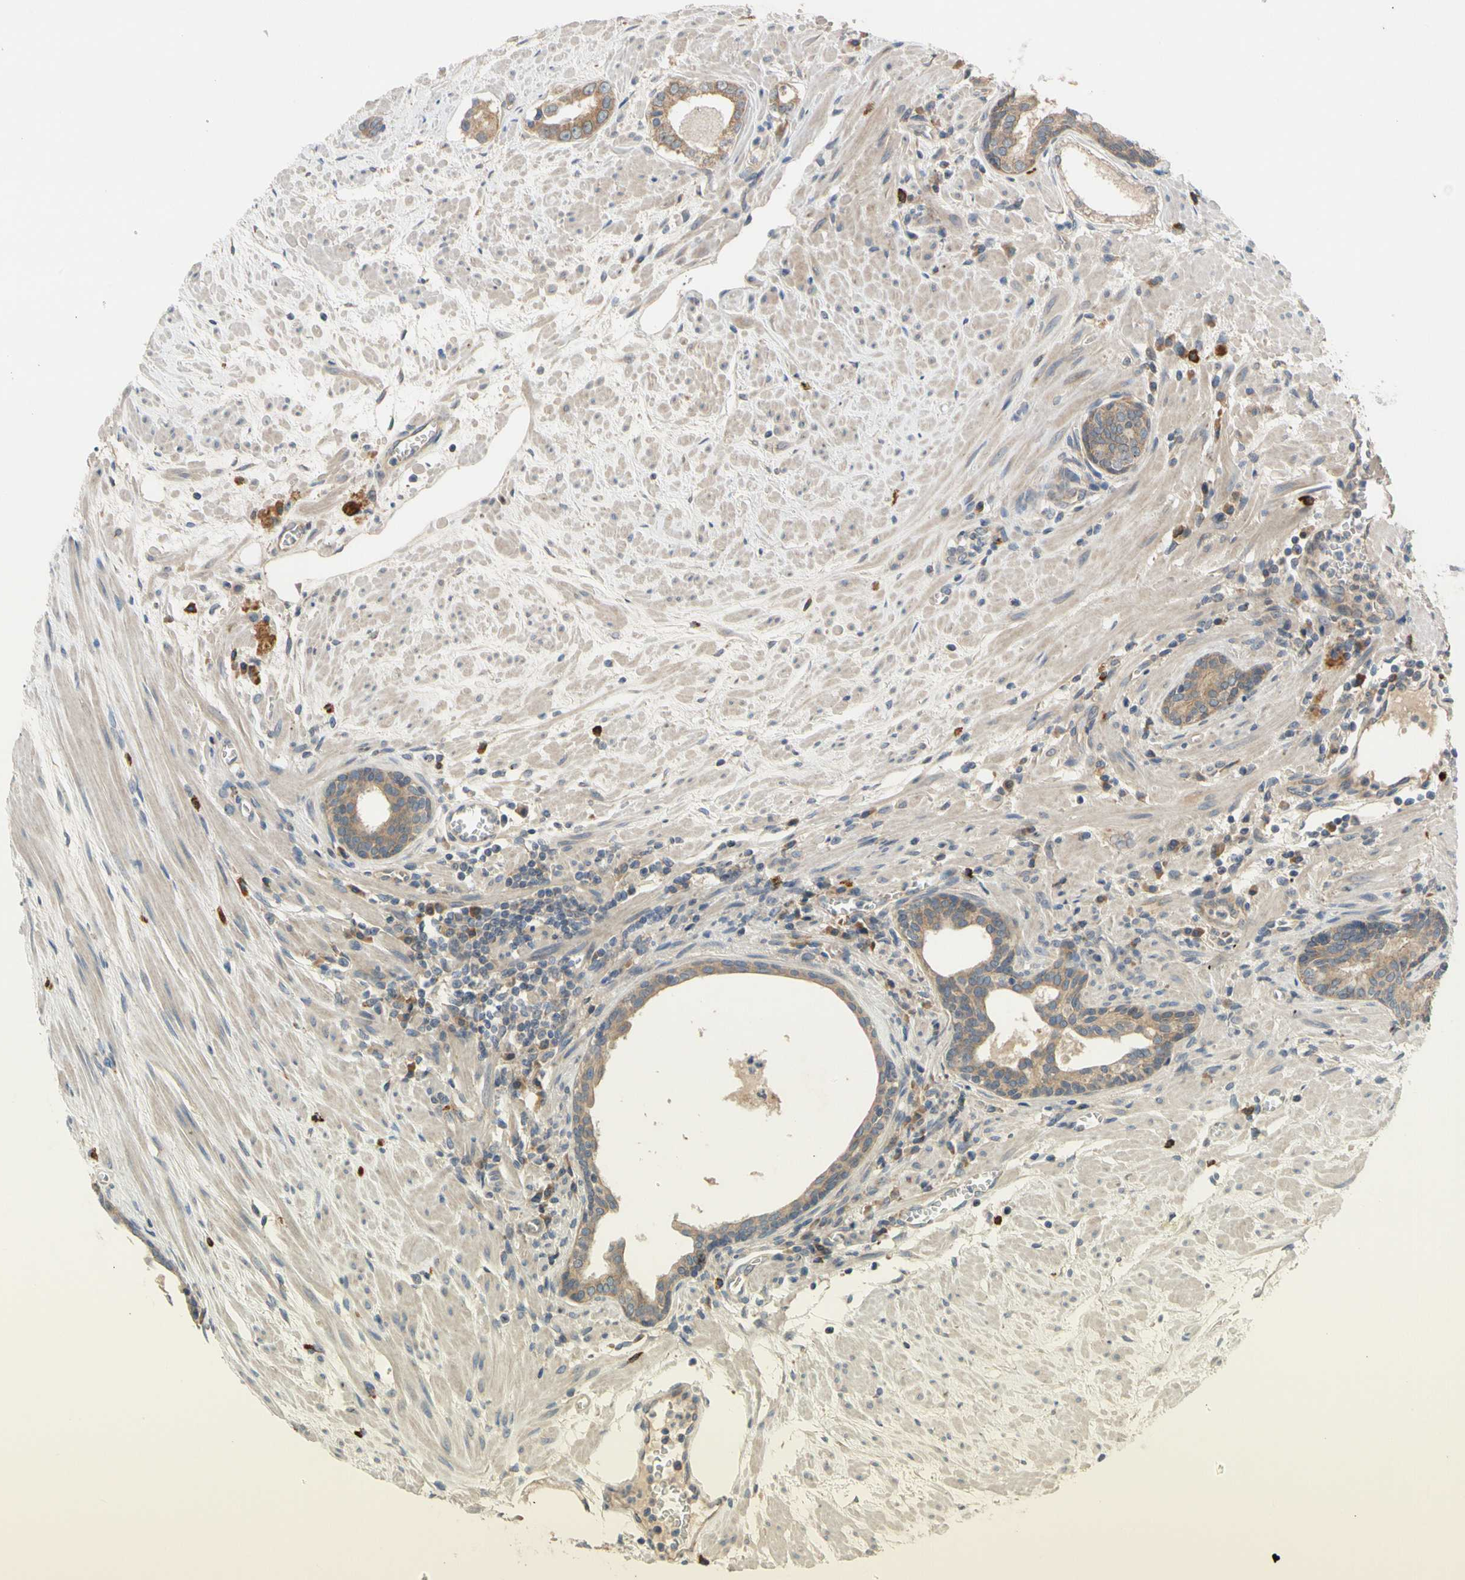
{"staining": {"intensity": "moderate", "quantity": ">75%", "location": "cytoplasmic/membranous"}, "tissue": "prostate cancer", "cell_type": "Tumor cells", "image_type": "cancer", "snomed": [{"axis": "morphology", "description": "Adenocarcinoma, Low grade"}, {"axis": "topography", "description": "Prostate"}], "caption": "Protein expression analysis of human low-grade adenocarcinoma (prostate) reveals moderate cytoplasmic/membranous expression in approximately >75% of tumor cells.", "gene": "MBTPS2", "patient": {"sex": "male", "age": 57}}